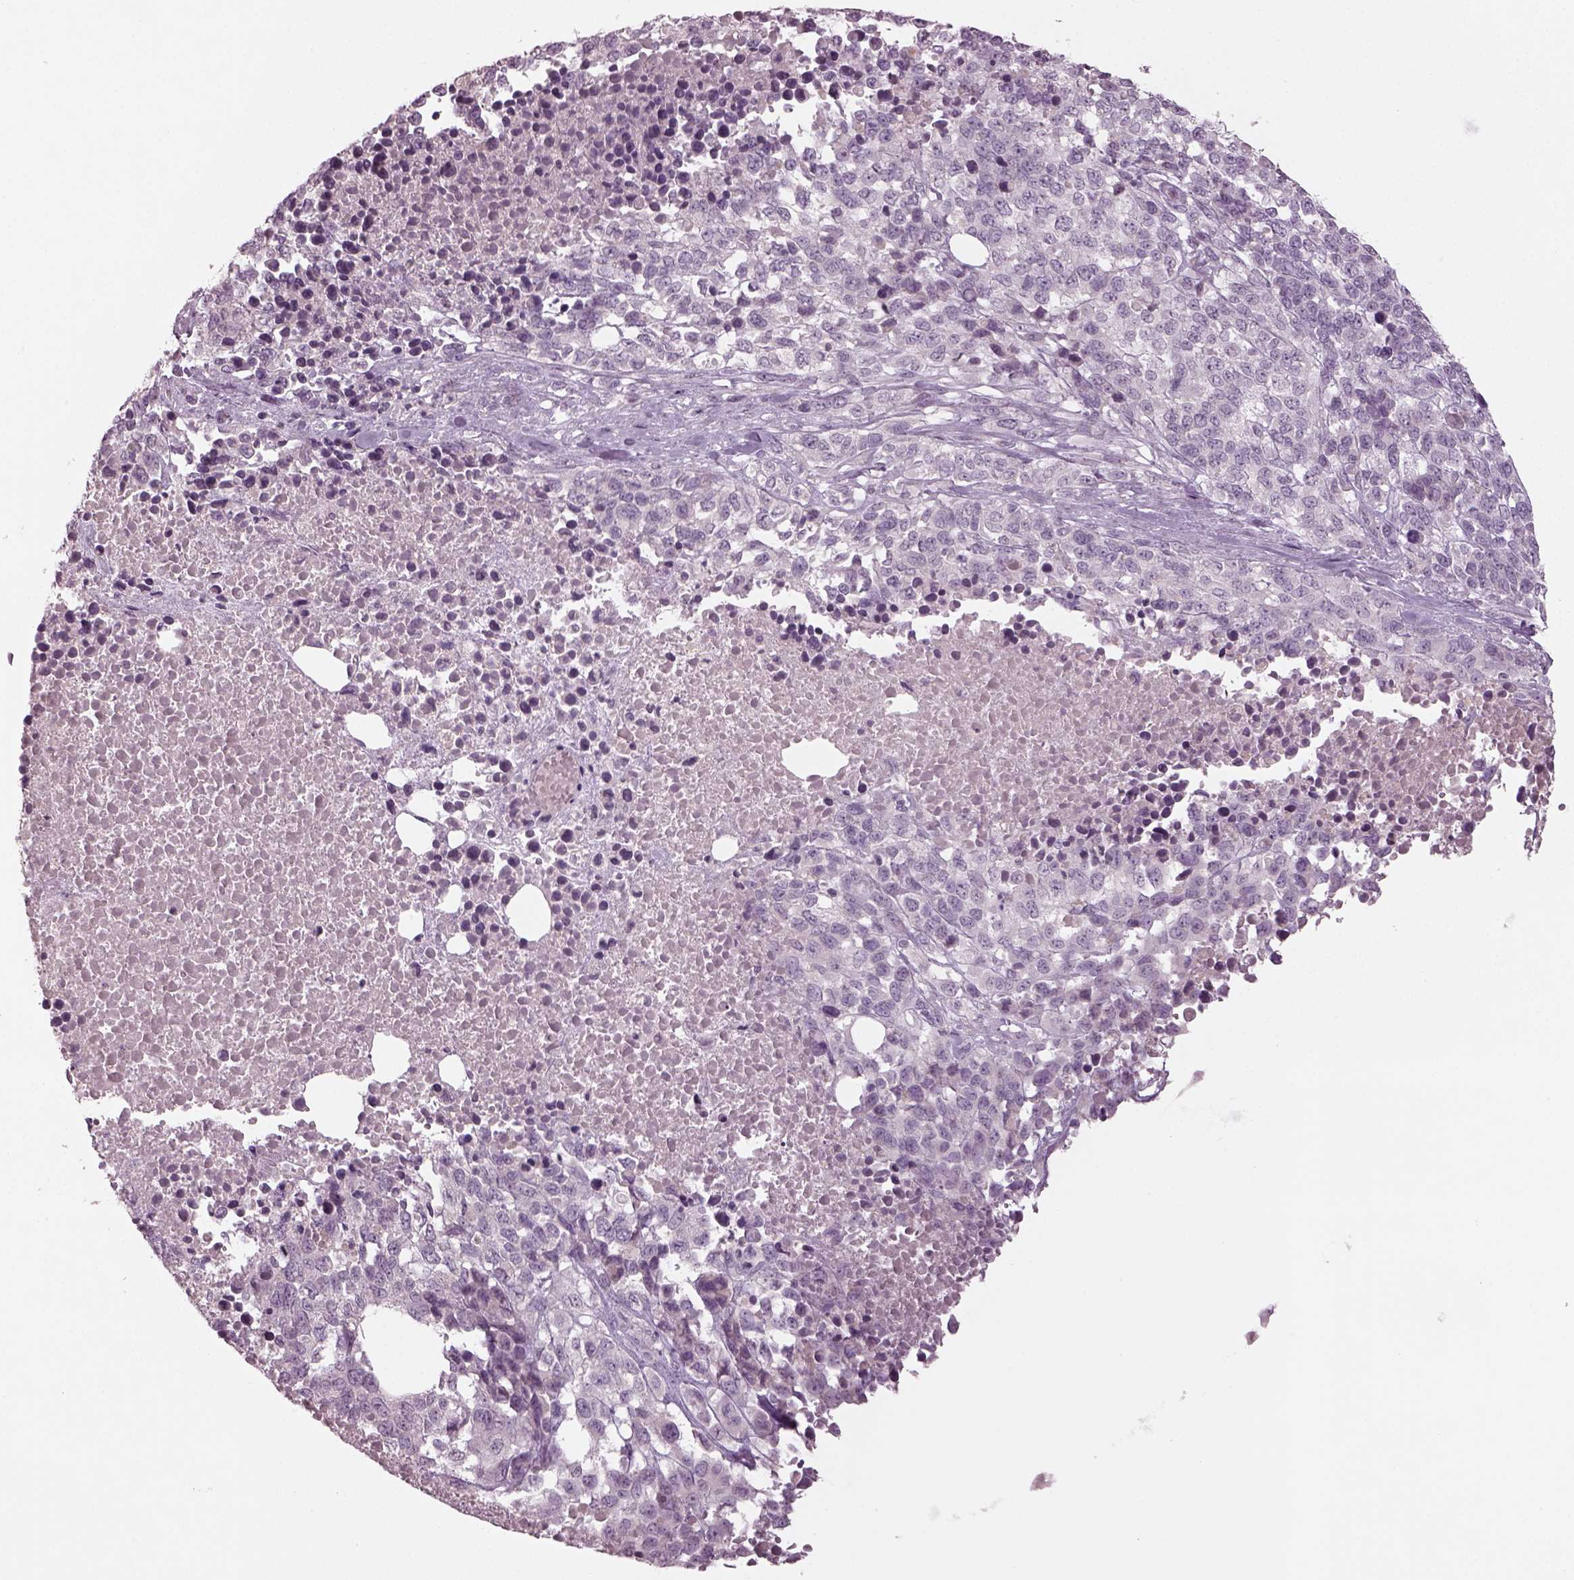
{"staining": {"intensity": "negative", "quantity": "none", "location": "none"}, "tissue": "melanoma", "cell_type": "Tumor cells", "image_type": "cancer", "snomed": [{"axis": "morphology", "description": "Malignant melanoma, Metastatic site"}, {"axis": "topography", "description": "Skin"}], "caption": "This is a photomicrograph of immunohistochemistry staining of malignant melanoma (metastatic site), which shows no positivity in tumor cells. (Stains: DAB IHC with hematoxylin counter stain, Microscopy: brightfield microscopy at high magnification).", "gene": "SPATA6L", "patient": {"sex": "male", "age": 84}}